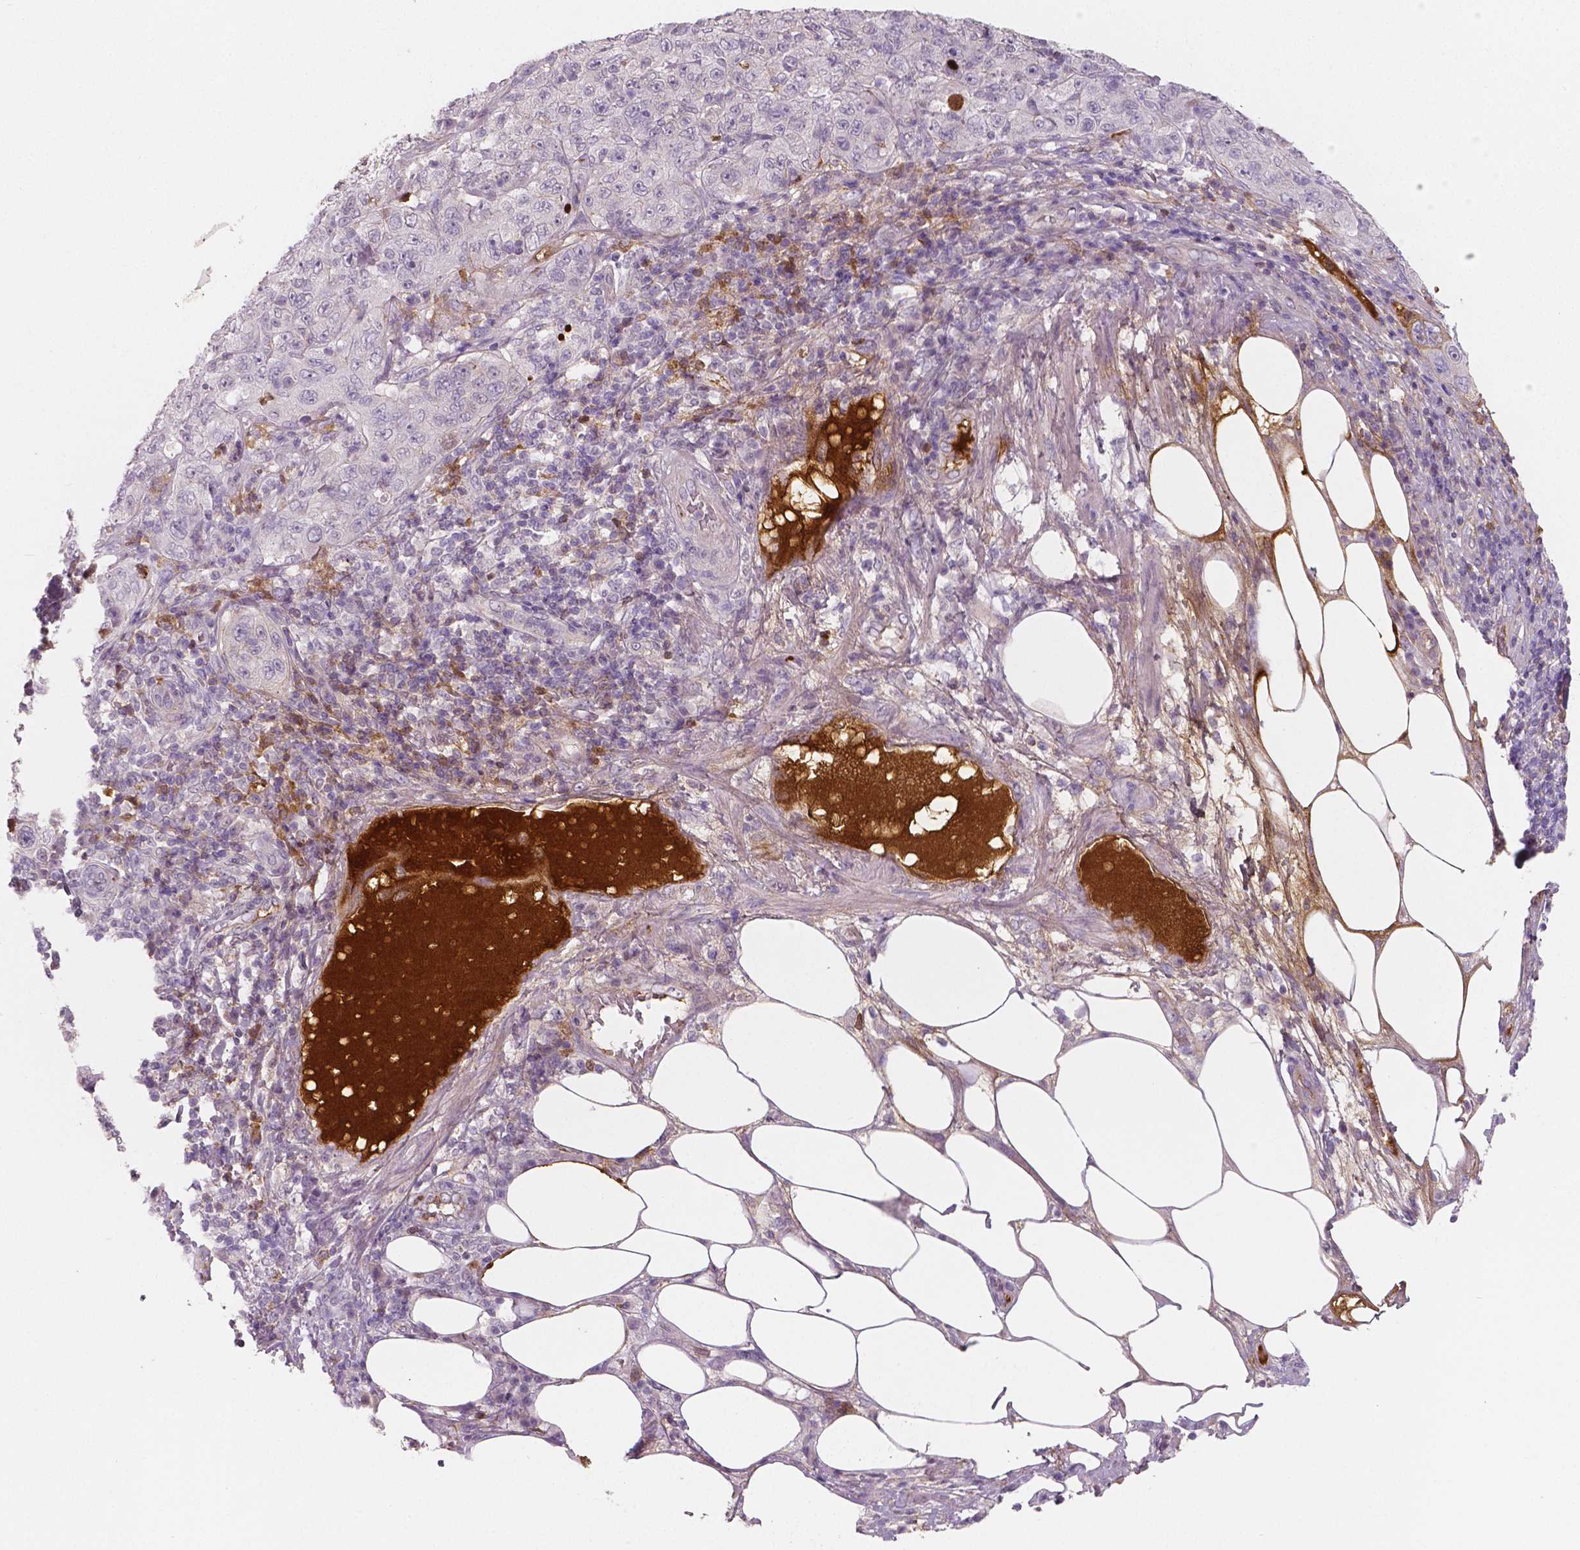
{"staining": {"intensity": "negative", "quantity": "none", "location": "none"}, "tissue": "pancreatic cancer", "cell_type": "Tumor cells", "image_type": "cancer", "snomed": [{"axis": "morphology", "description": "Adenocarcinoma, NOS"}, {"axis": "topography", "description": "Pancreas"}], "caption": "IHC of human pancreatic adenocarcinoma demonstrates no staining in tumor cells.", "gene": "APOA4", "patient": {"sex": "male", "age": 68}}